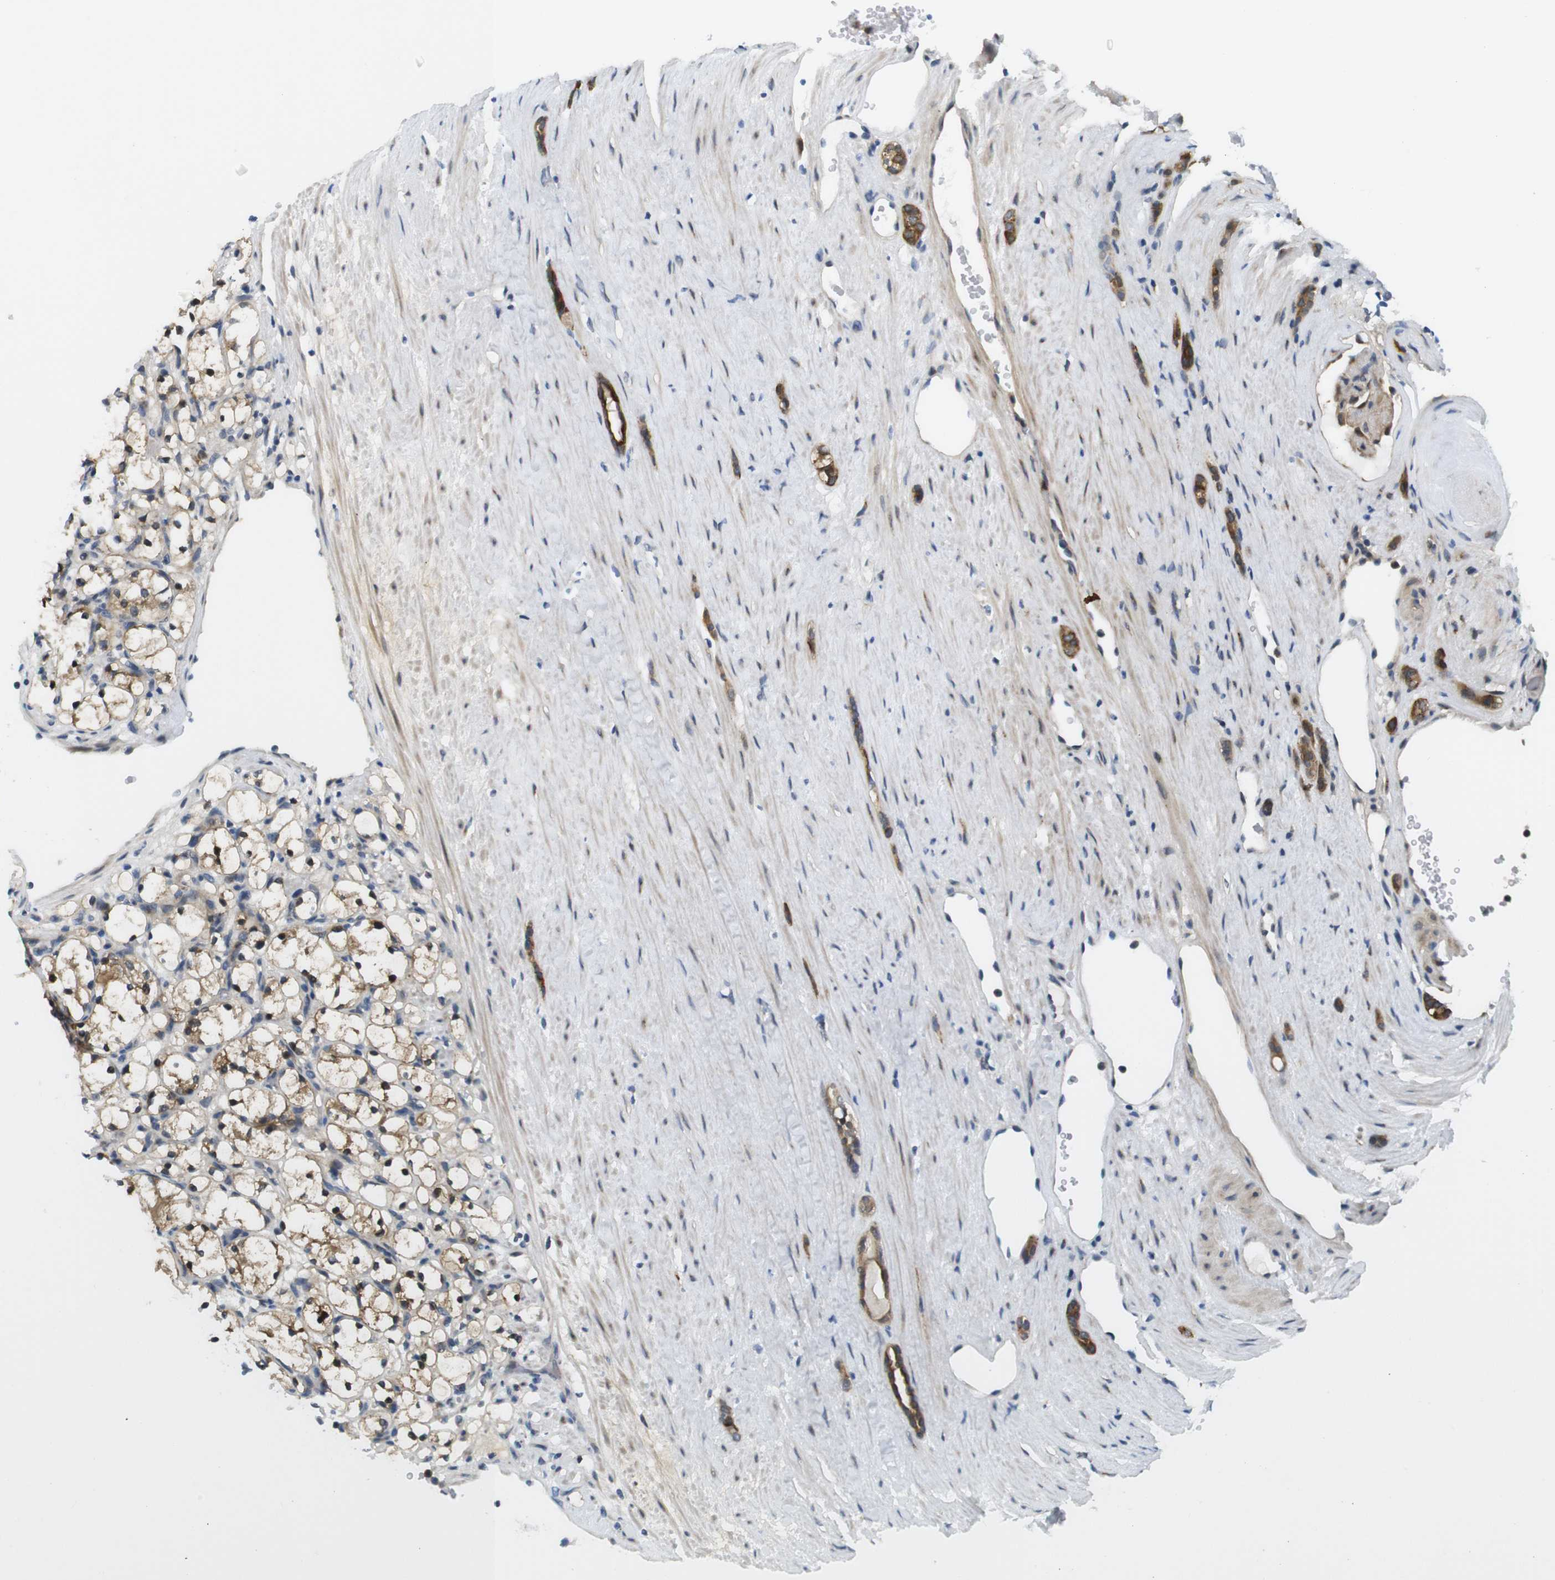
{"staining": {"intensity": "weak", "quantity": "25%-75%", "location": "cytoplasmic/membranous"}, "tissue": "renal cancer", "cell_type": "Tumor cells", "image_type": "cancer", "snomed": [{"axis": "morphology", "description": "Adenocarcinoma, NOS"}, {"axis": "topography", "description": "Kidney"}], "caption": "An image of renal cancer stained for a protein demonstrates weak cytoplasmic/membranous brown staining in tumor cells.", "gene": "ZDHHC3", "patient": {"sex": "female", "age": 69}}